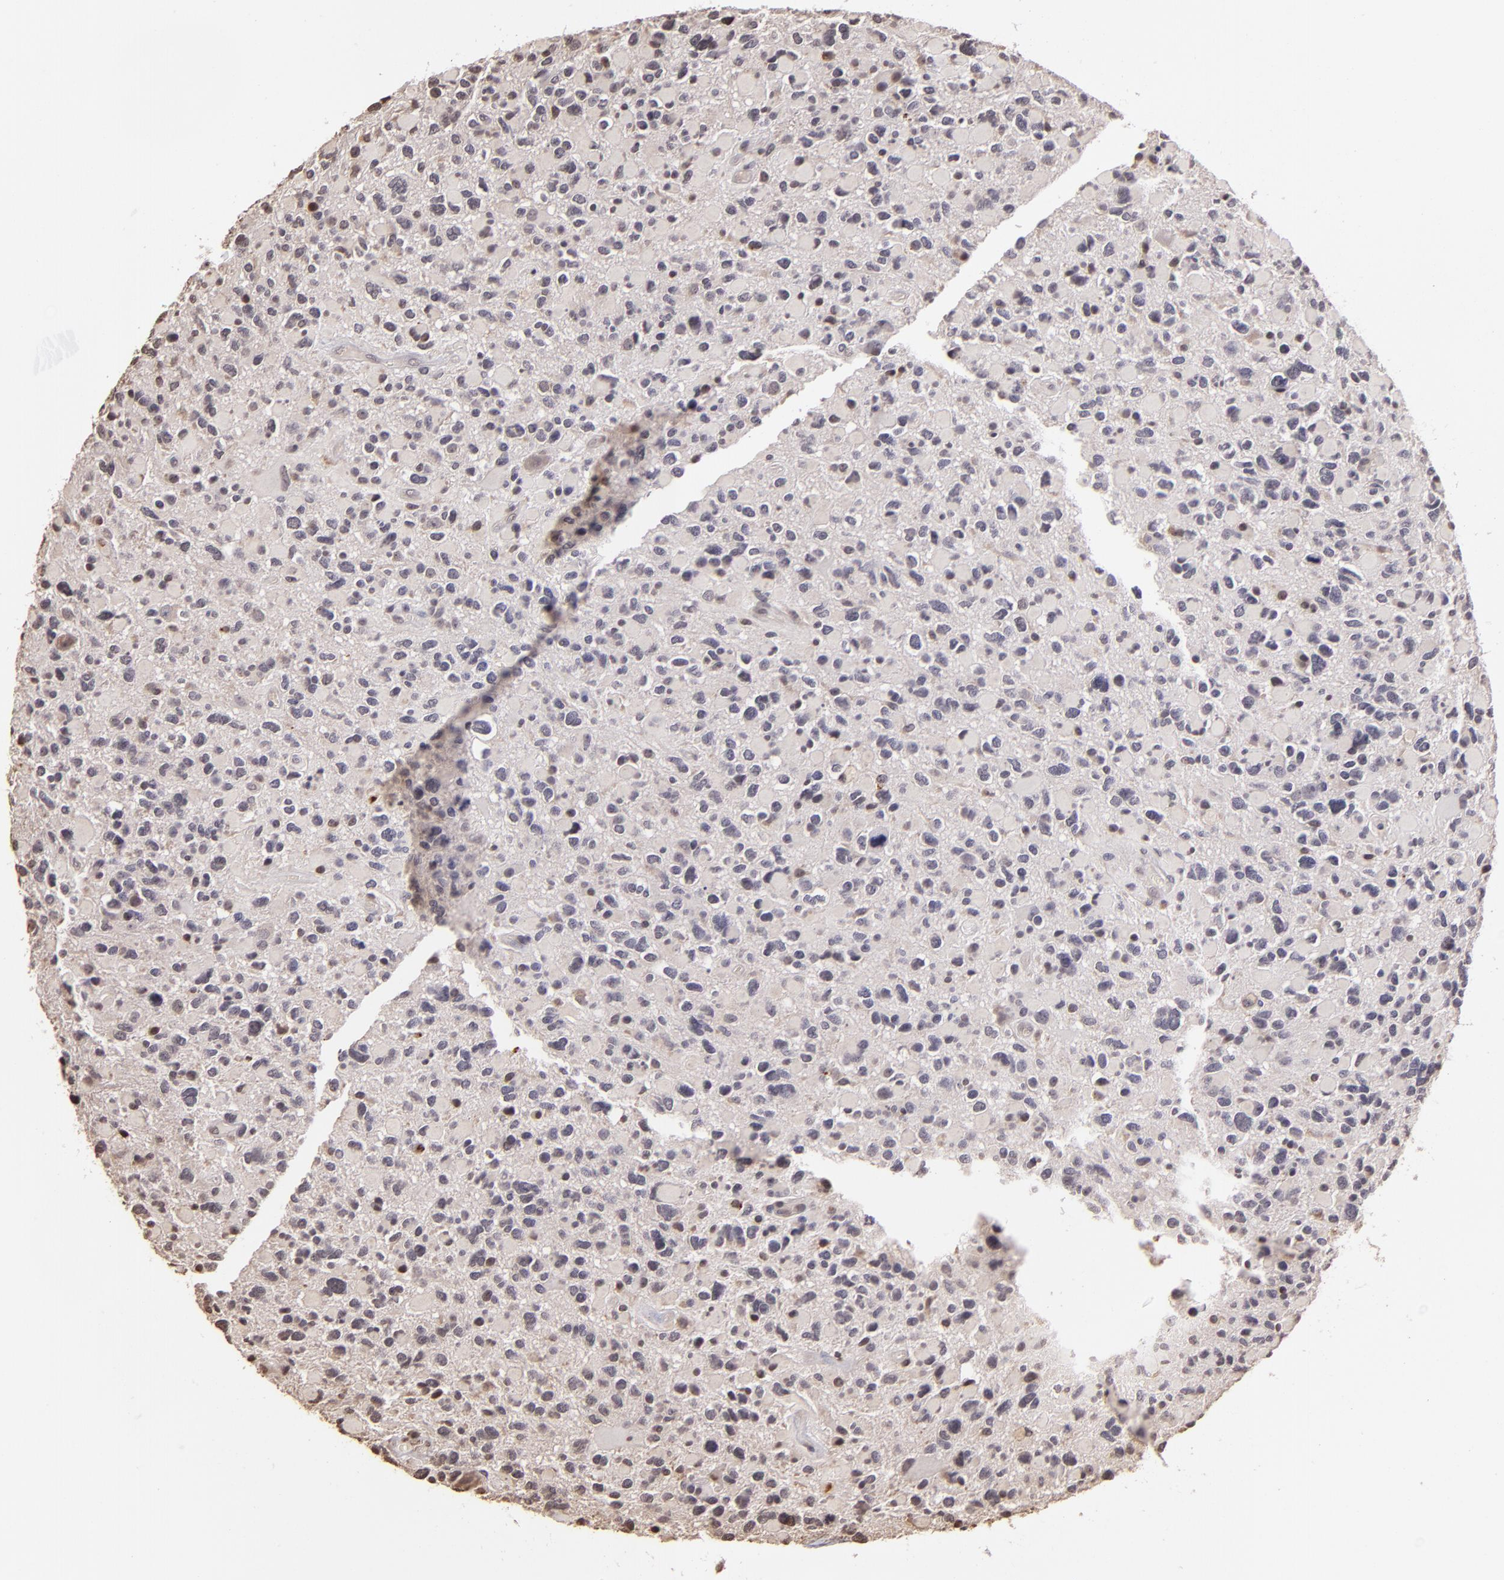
{"staining": {"intensity": "negative", "quantity": "none", "location": "none"}, "tissue": "glioma", "cell_type": "Tumor cells", "image_type": "cancer", "snomed": [{"axis": "morphology", "description": "Glioma, malignant, High grade"}, {"axis": "topography", "description": "Brain"}], "caption": "The micrograph displays no staining of tumor cells in malignant high-grade glioma.", "gene": "ARPC2", "patient": {"sex": "female", "age": 37}}